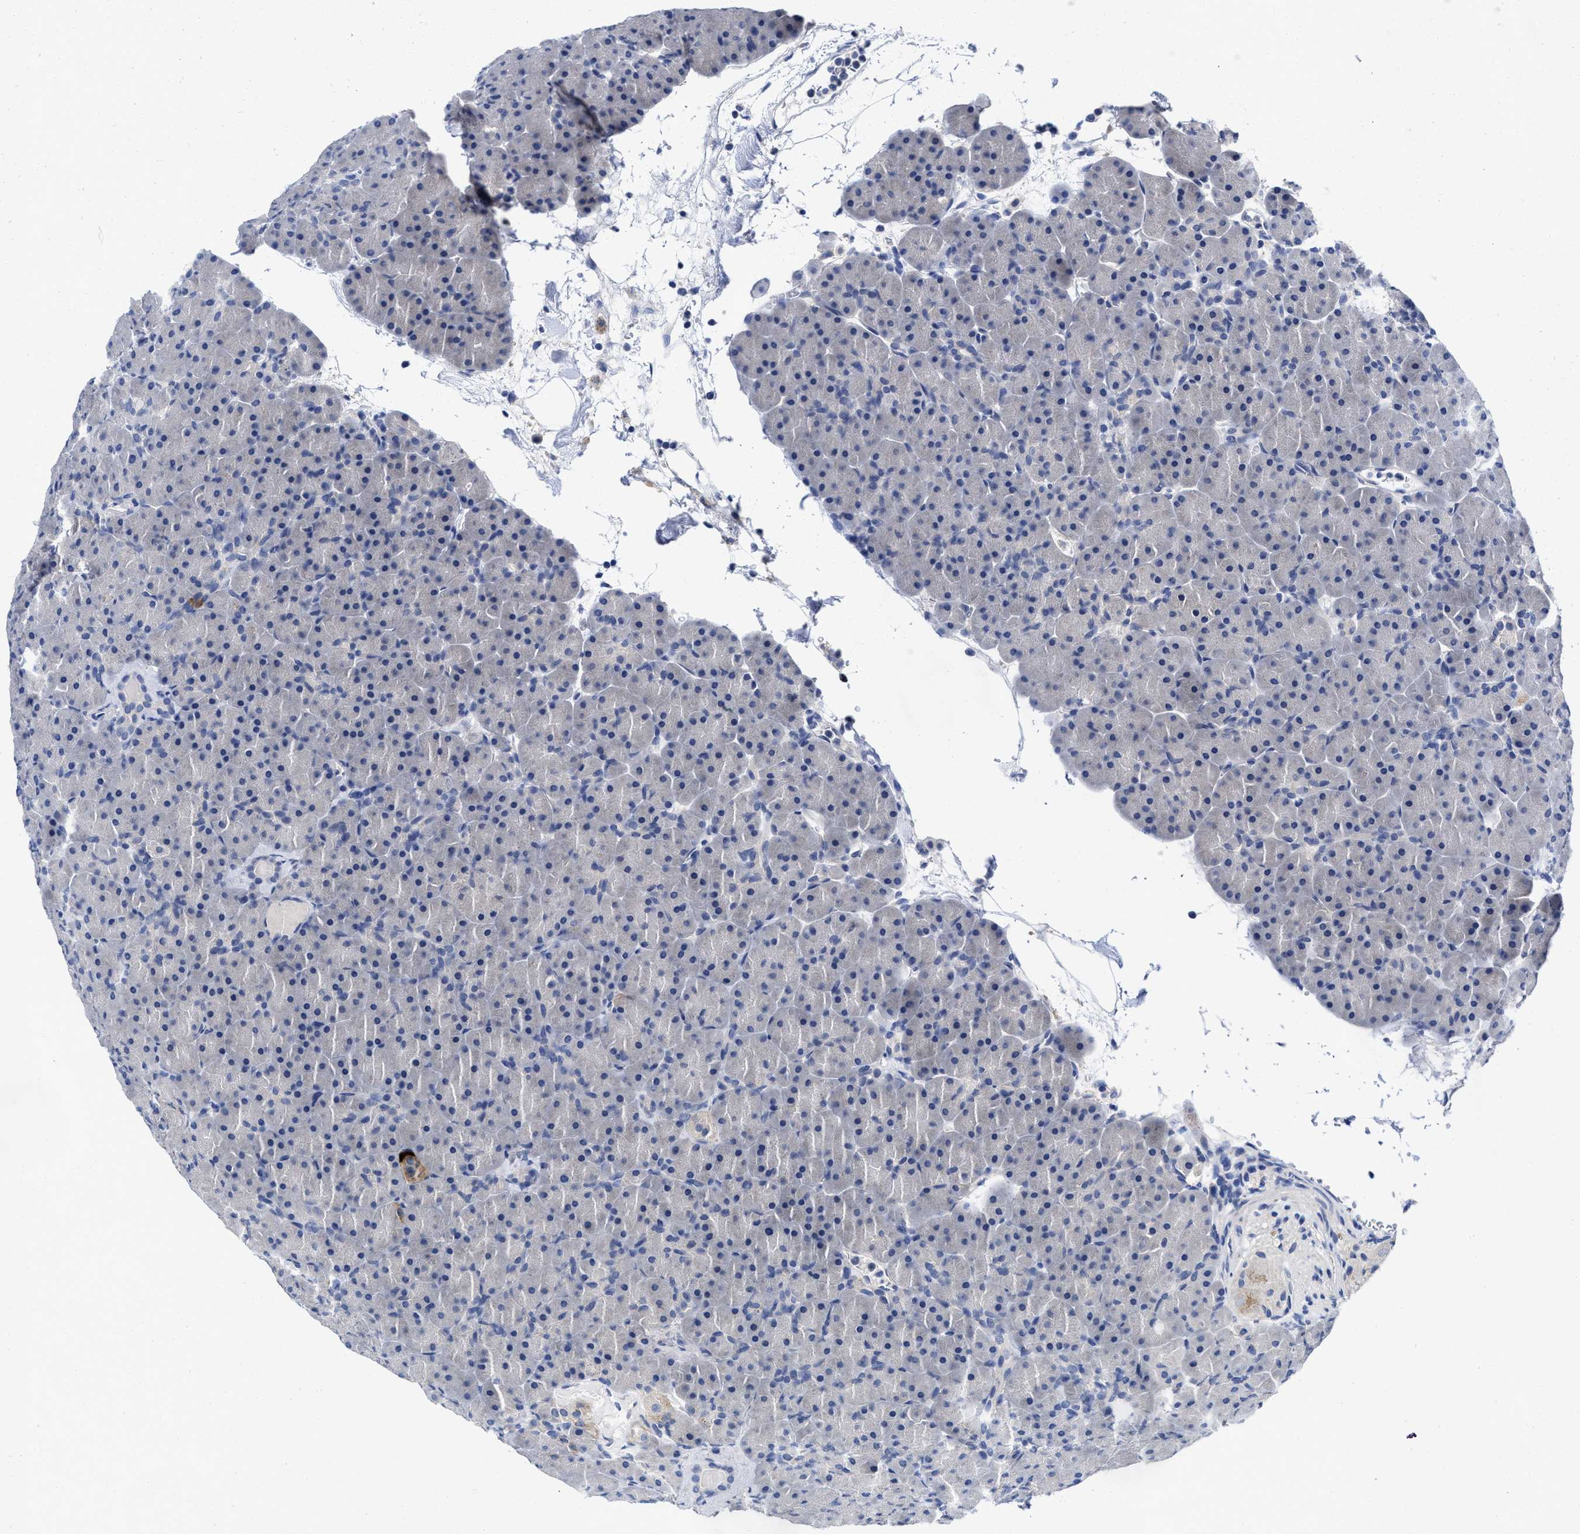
{"staining": {"intensity": "negative", "quantity": "none", "location": "none"}, "tissue": "pancreas", "cell_type": "Exocrine glandular cells", "image_type": "normal", "snomed": [{"axis": "morphology", "description": "Normal tissue, NOS"}, {"axis": "topography", "description": "Pancreas"}], "caption": "This is an IHC image of unremarkable pancreas. There is no positivity in exocrine glandular cells.", "gene": "PYY", "patient": {"sex": "male", "age": 66}}